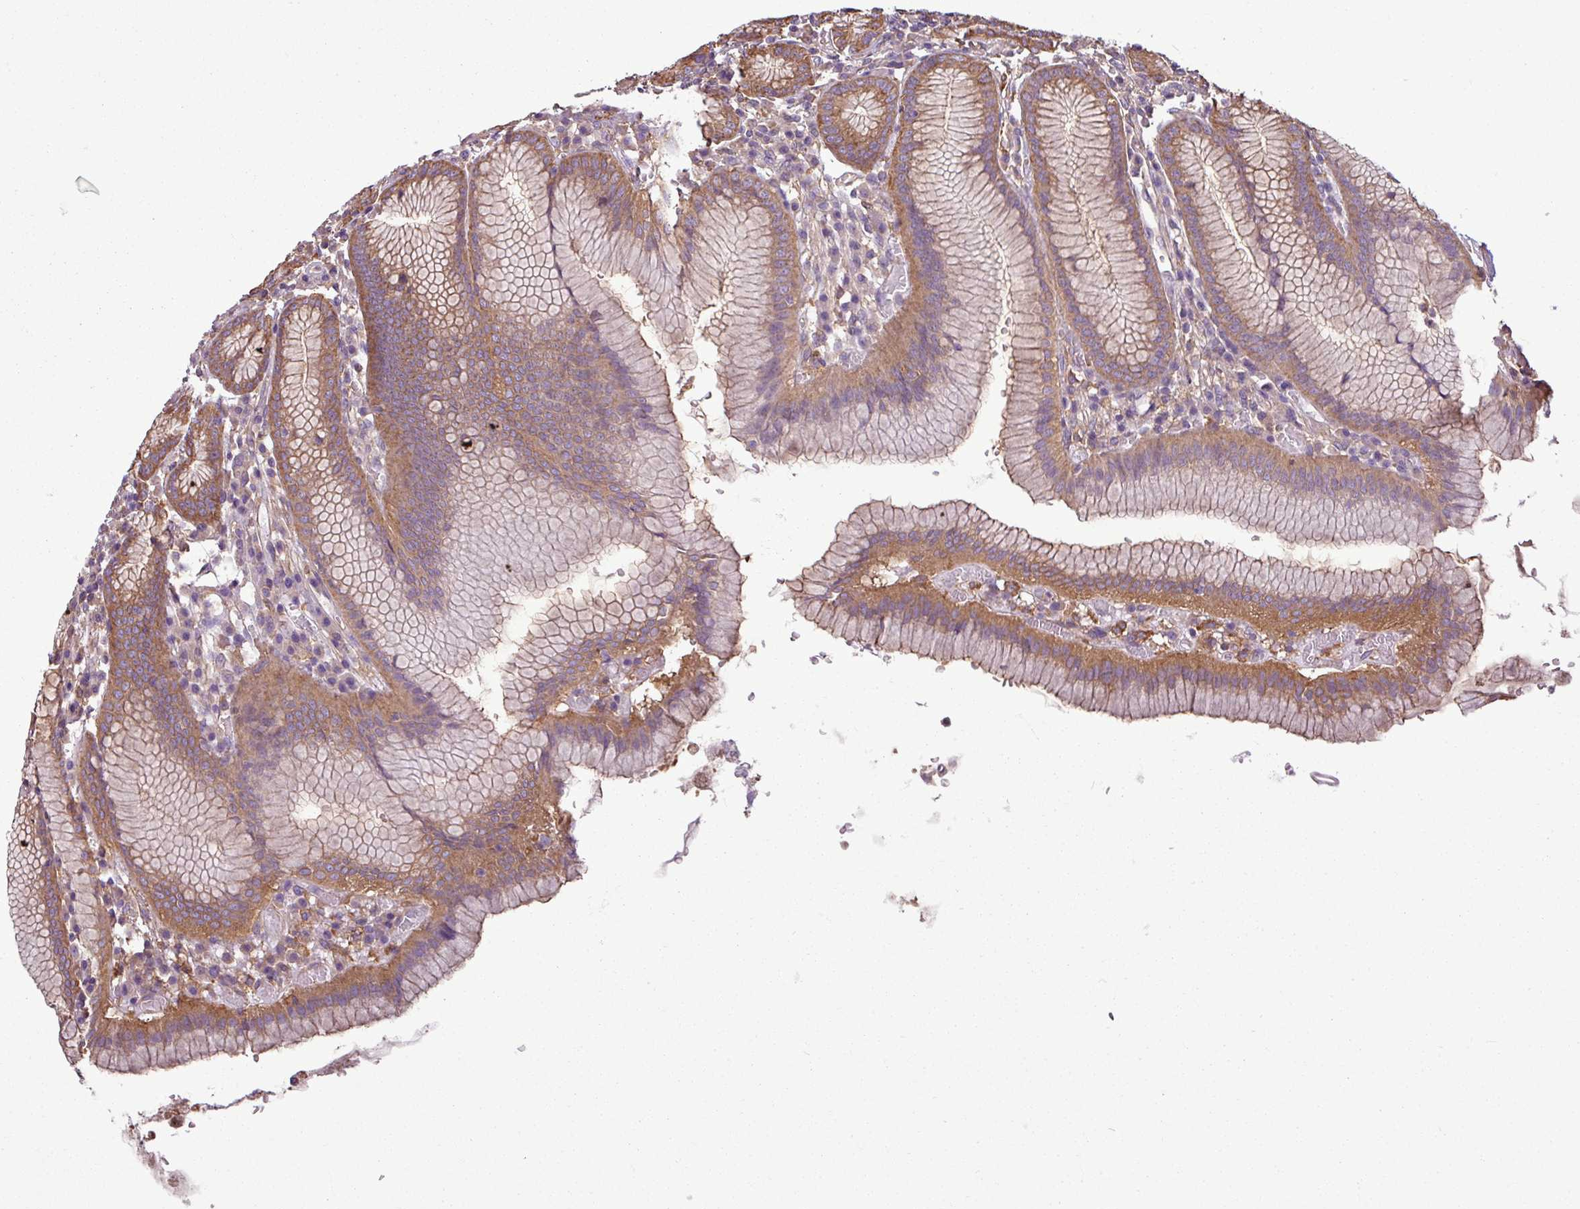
{"staining": {"intensity": "strong", "quantity": "25%-75%", "location": "cytoplasmic/membranous"}, "tissue": "stomach", "cell_type": "Glandular cells", "image_type": "normal", "snomed": [{"axis": "morphology", "description": "Normal tissue, NOS"}, {"axis": "topography", "description": "Stomach"}], "caption": "Immunohistochemistry of normal human stomach shows high levels of strong cytoplasmic/membranous expression in about 25%-75% of glandular cells.", "gene": "PACSIN2", "patient": {"sex": "male", "age": 55}}